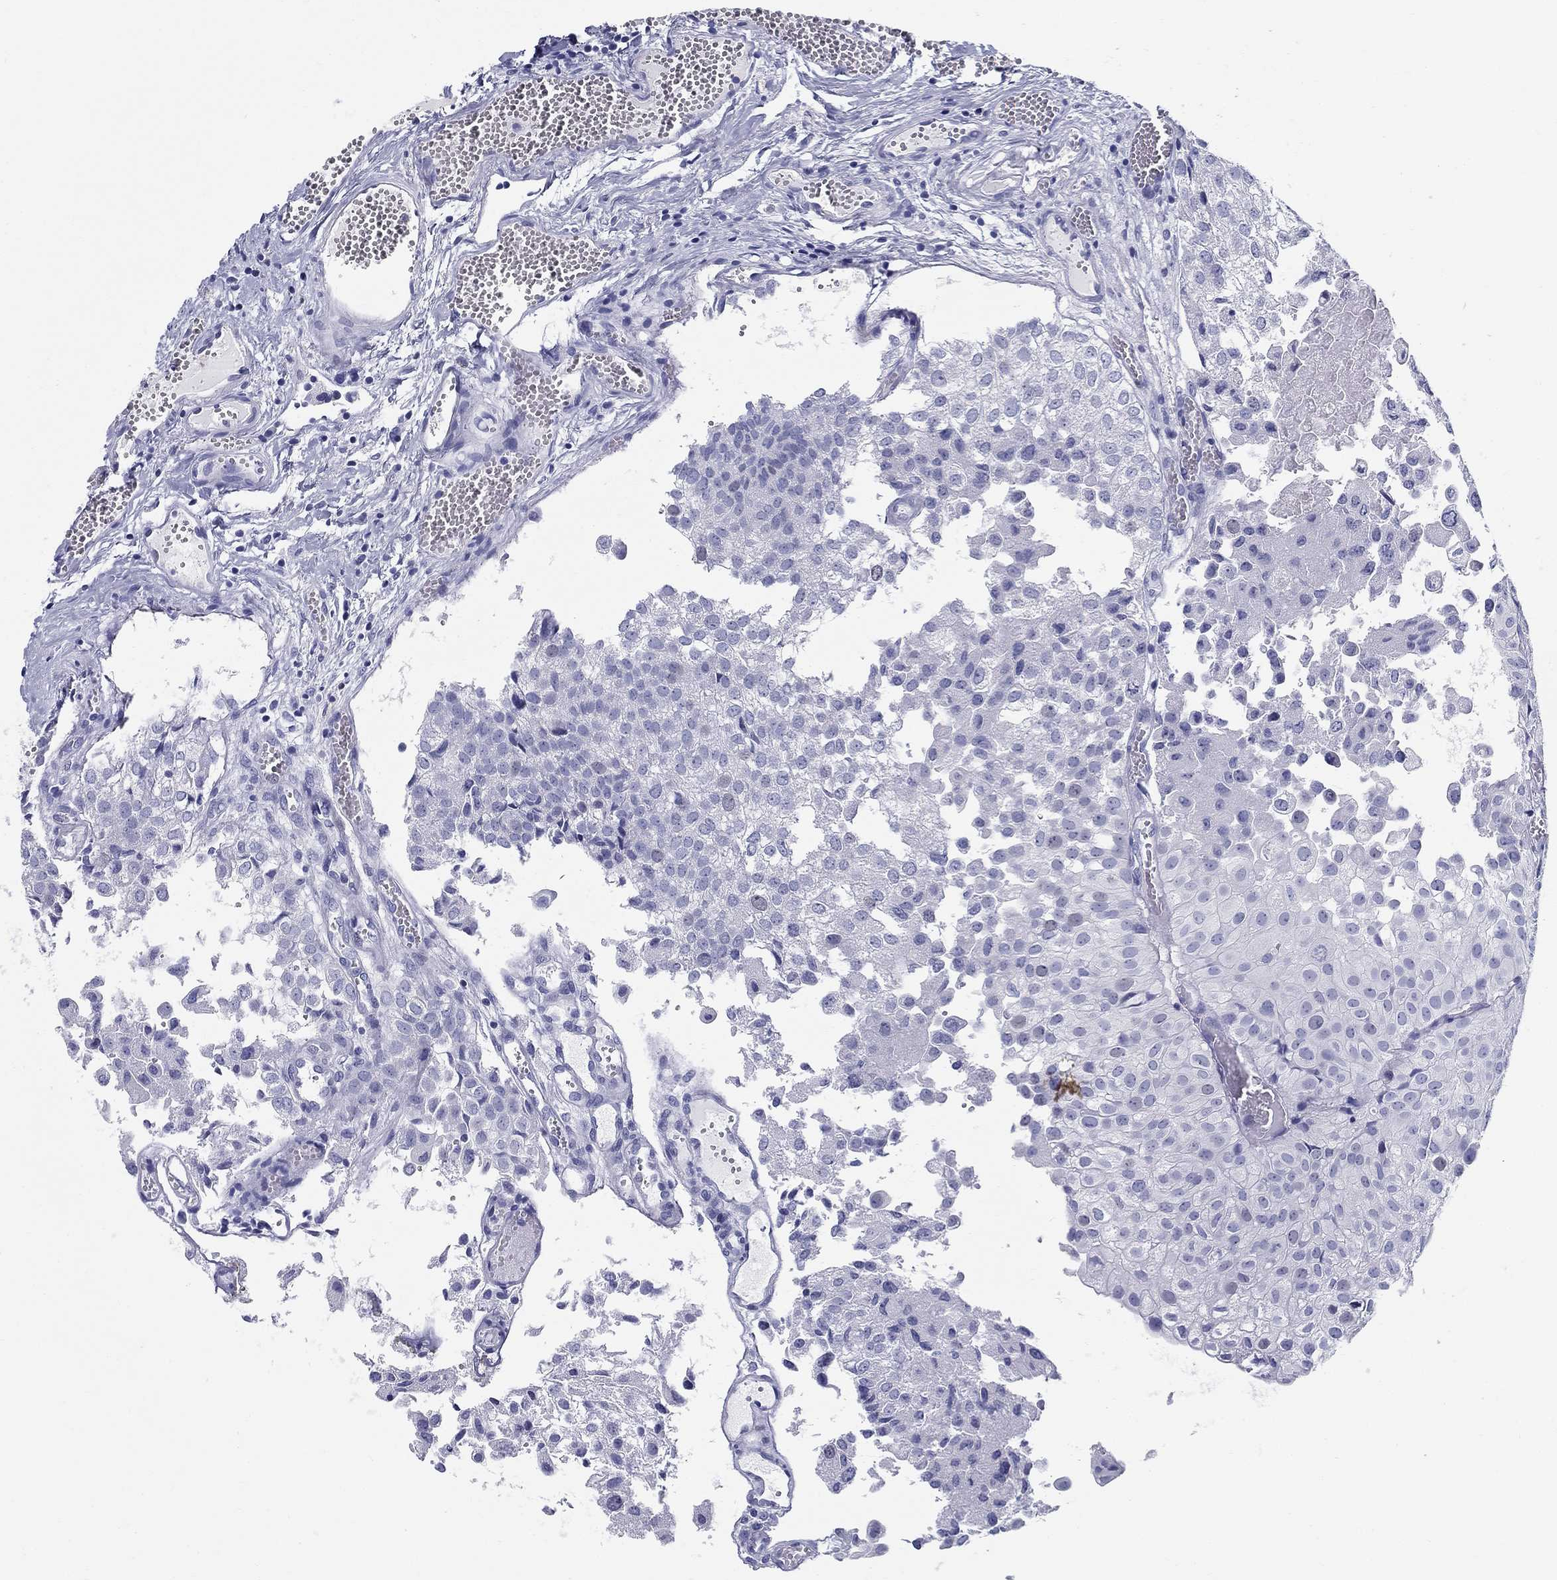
{"staining": {"intensity": "negative", "quantity": "none", "location": "none"}, "tissue": "urothelial cancer", "cell_type": "Tumor cells", "image_type": "cancer", "snomed": [{"axis": "morphology", "description": "Urothelial carcinoma, Low grade"}, {"axis": "topography", "description": "Urinary bladder"}], "caption": "DAB immunohistochemical staining of human urothelial cancer reveals no significant positivity in tumor cells.", "gene": "LAMP5", "patient": {"sex": "female", "age": 78}}